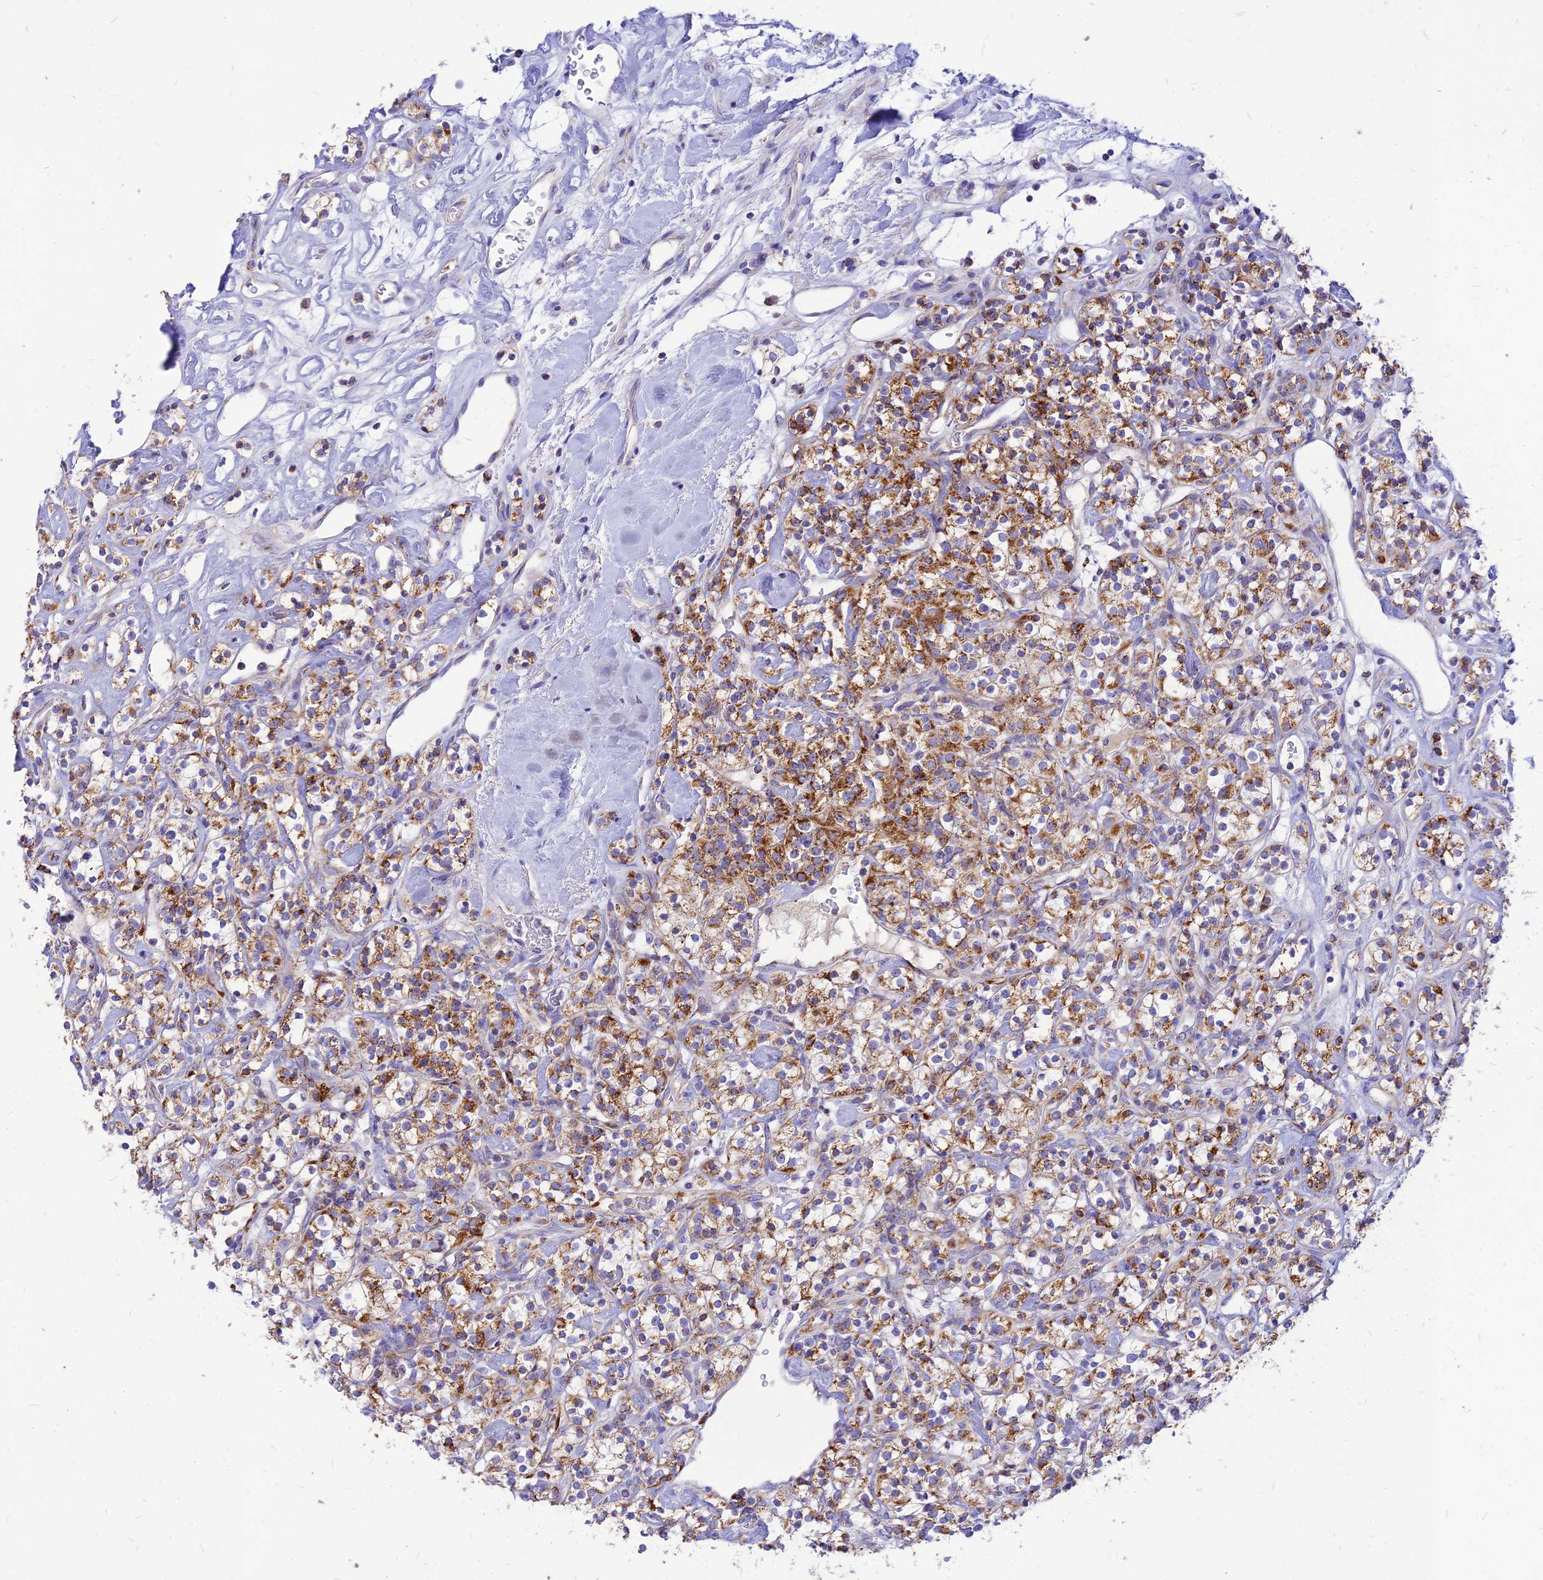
{"staining": {"intensity": "moderate", "quantity": ">75%", "location": "cytoplasmic/membranous"}, "tissue": "renal cancer", "cell_type": "Tumor cells", "image_type": "cancer", "snomed": [{"axis": "morphology", "description": "Adenocarcinoma, NOS"}, {"axis": "topography", "description": "Kidney"}], "caption": "A high-resolution image shows immunohistochemistry (IHC) staining of renal adenocarcinoma, which shows moderate cytoplasmic/membranous staining in approximately >75% of tumor cells.", "gene": "ECI1", "patient": {"sex": "male", "age": 77}}